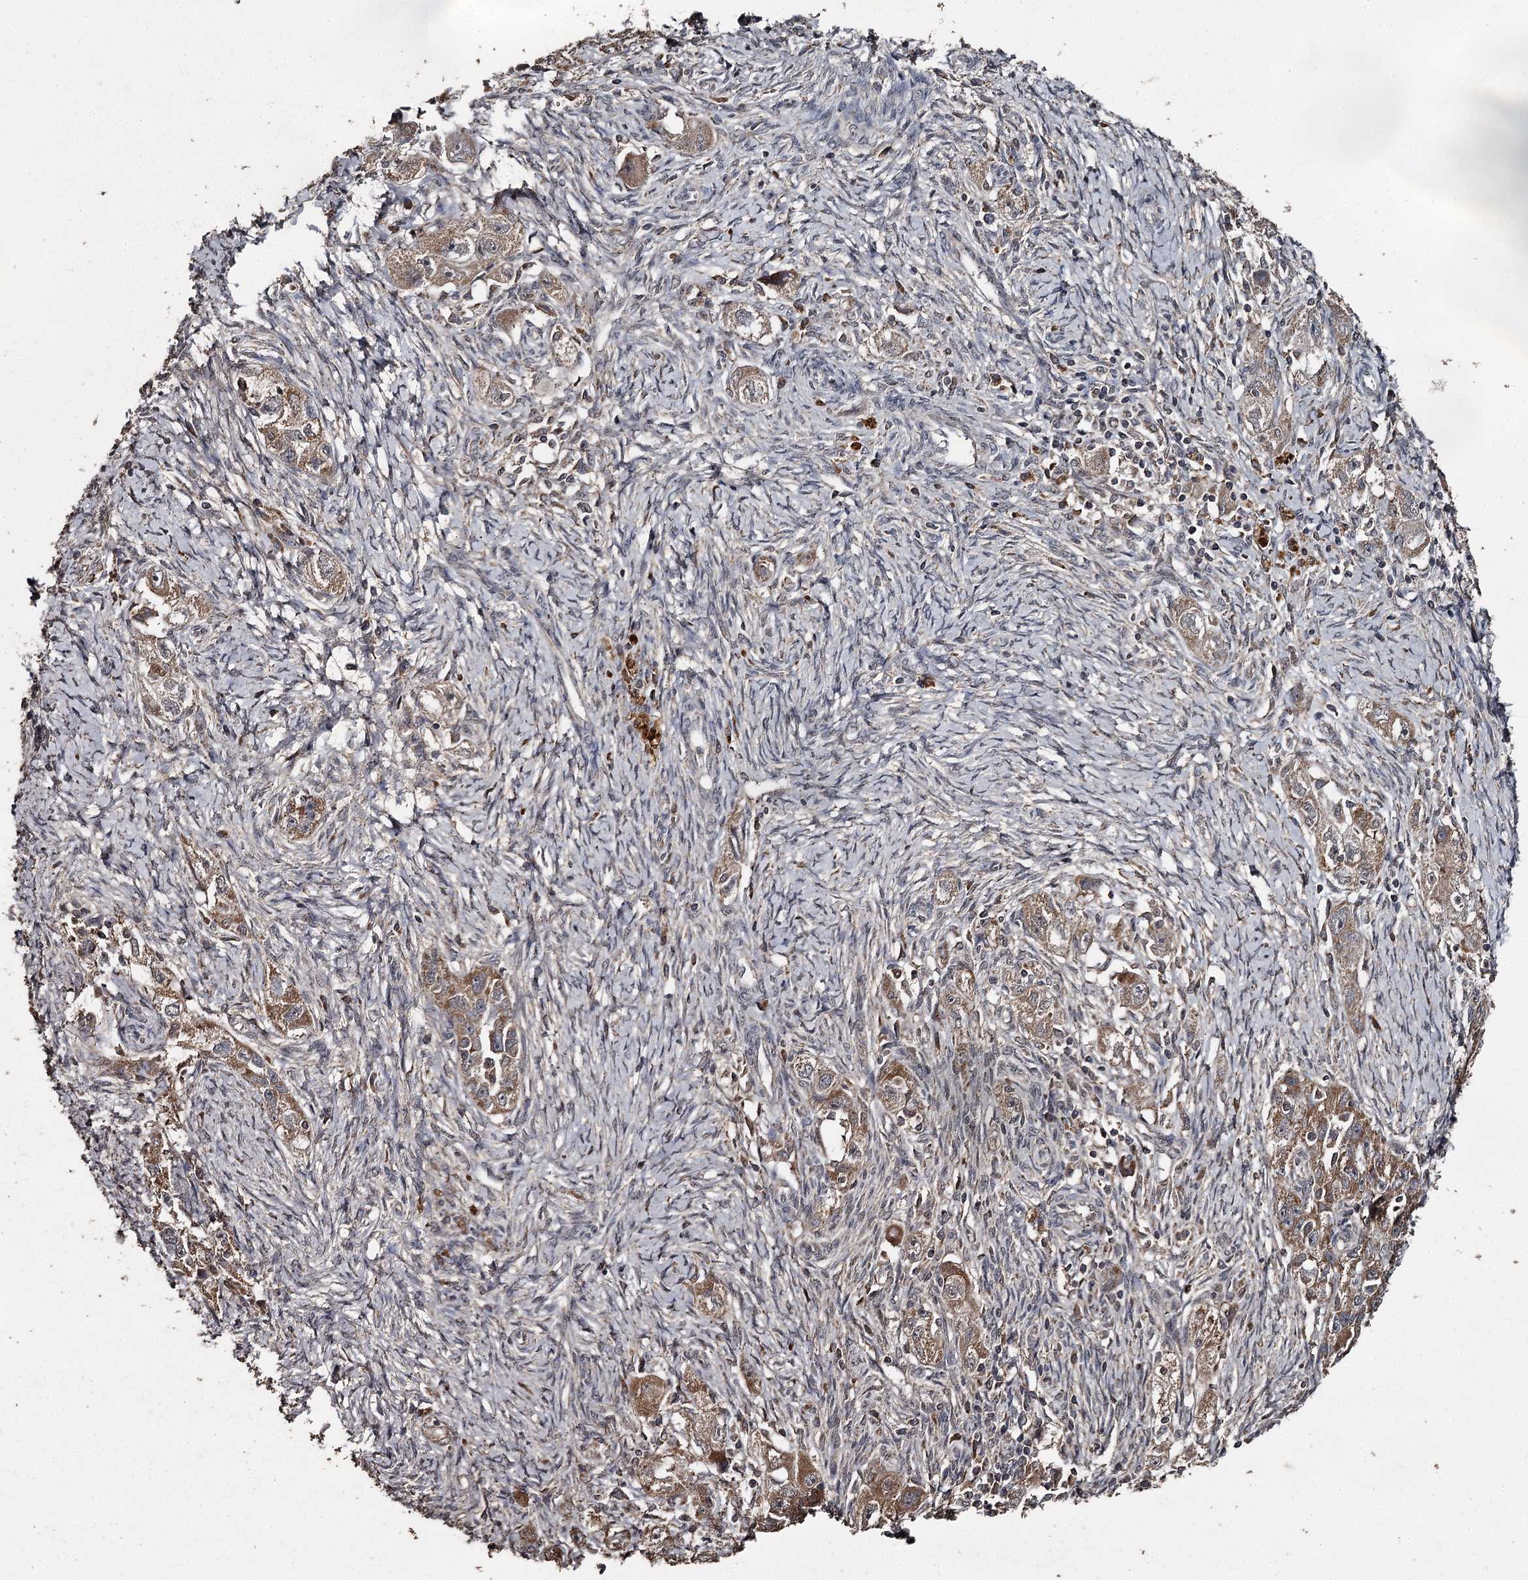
{"staining": {"intensity": "strong", "quantity": ">75%", "location": "cytoplasmic/membranous"}, "tissue": "ovarian cancer", "cell_type": "Tumor cells", "image_type": "cancer", "snomed": [{"axis": "morphology", "description": "Carcinoma, NOS"}, {"axis": "morphology", "description": "Cystadenocarcinoma, serous, NOS"}, {"axis": "topography", "description": "Ovary"}], "caption": "IHC of human ovarian carcinoma reveals high levels of strong cytoplasmic/membranous staining in about >75% of tumor cells.", "gene": "WIPI1", "patient": {"sex": "female", "age": 69}}